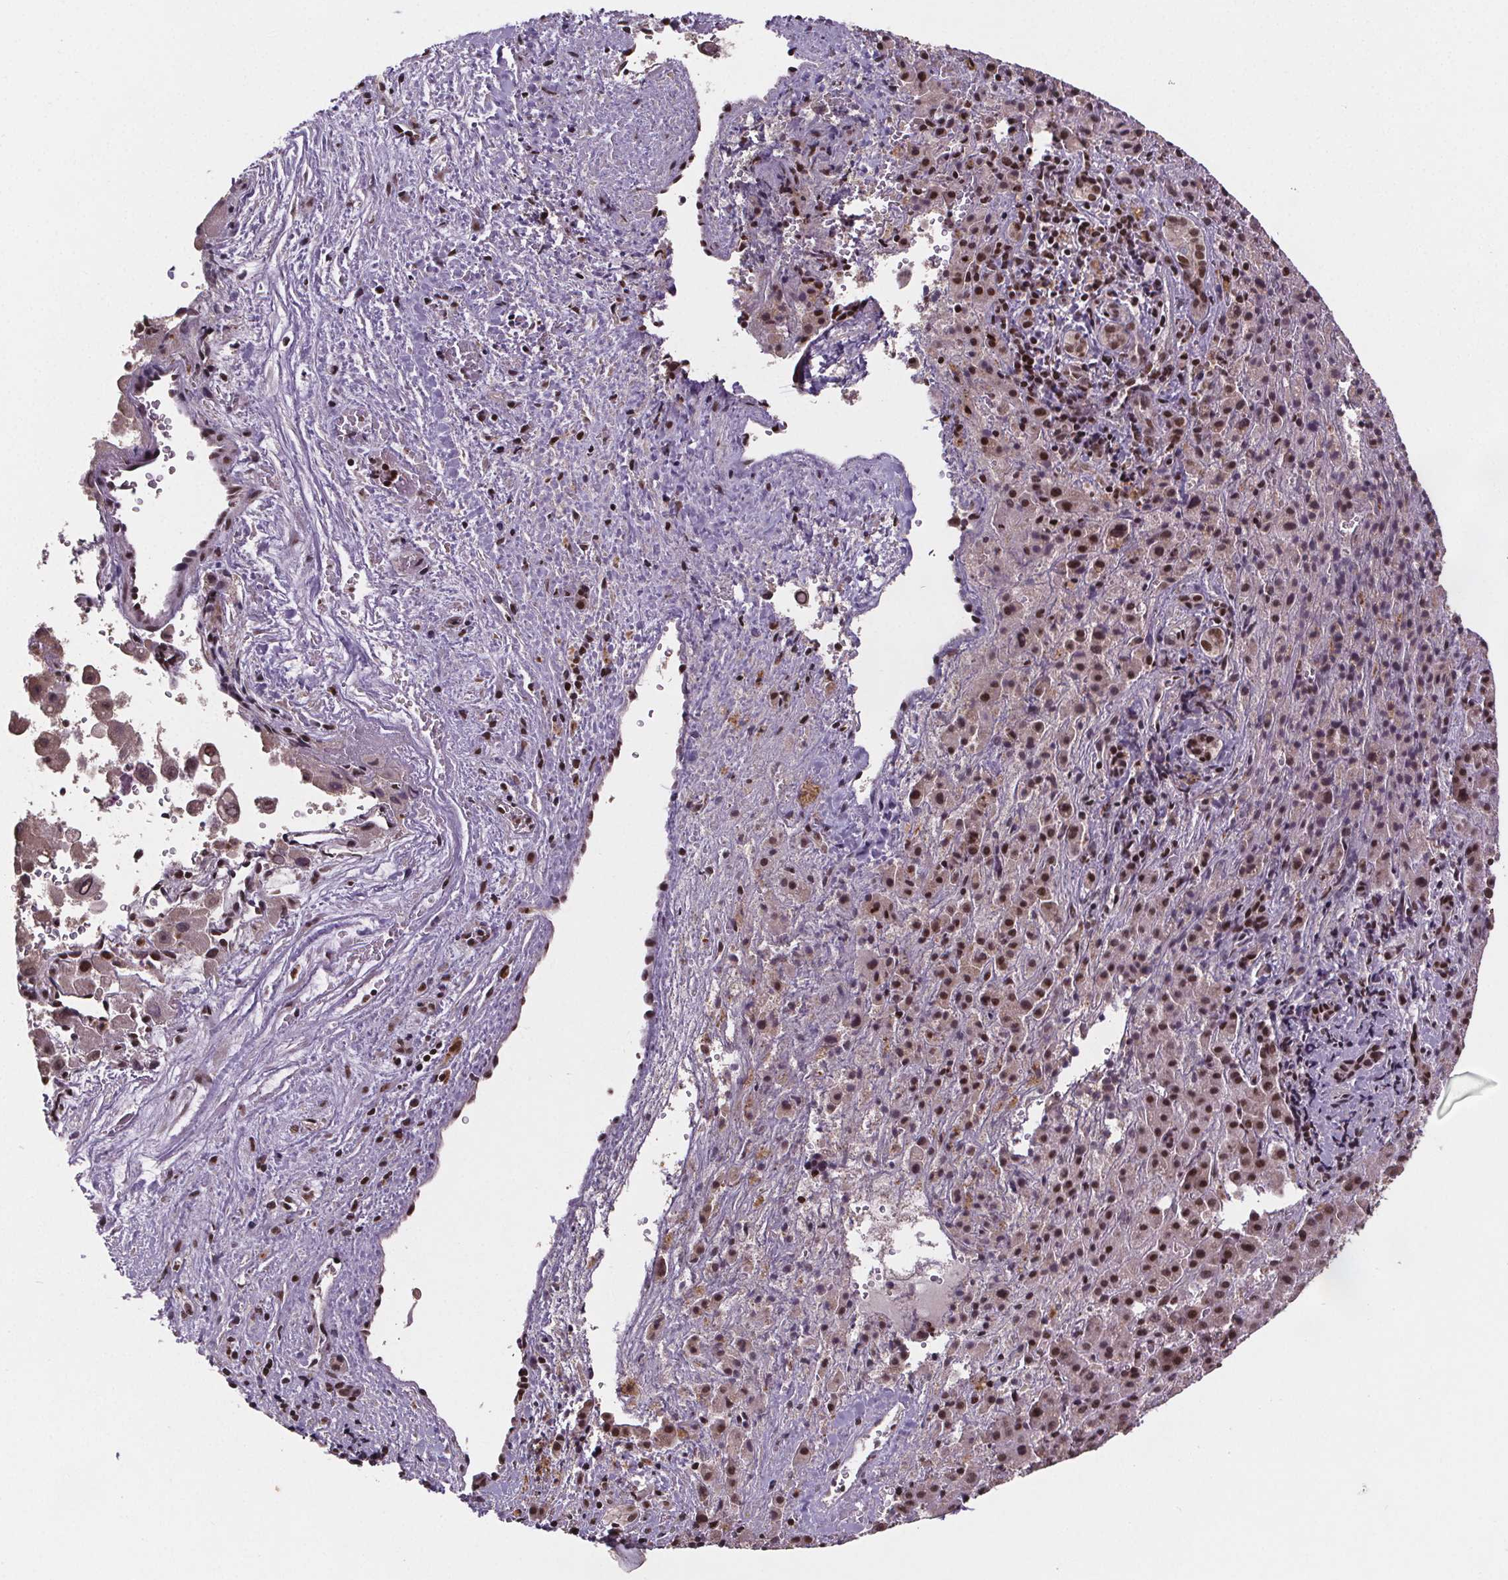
{"staining": {"intensity": "moderate", "quantity": ">75%", "location": "nuclear"}, "tissue": "liver cancer", "cell_type": "Tumor cells", "image_type": "cancer", "snomed": [{"axis": "morphology", "description": "Carcinoma, Hepatocellular, NOS"}, {"axis": "topography", "description": "Liver"}], "caption": "IHC (DAB) staining of human hepatocellular carcinoma (liver) reveals moderate nuclear protein staining in about >75% of tumor cells.", "gene": "JARID2", "patient": {"sex": "male", "age": 27}}